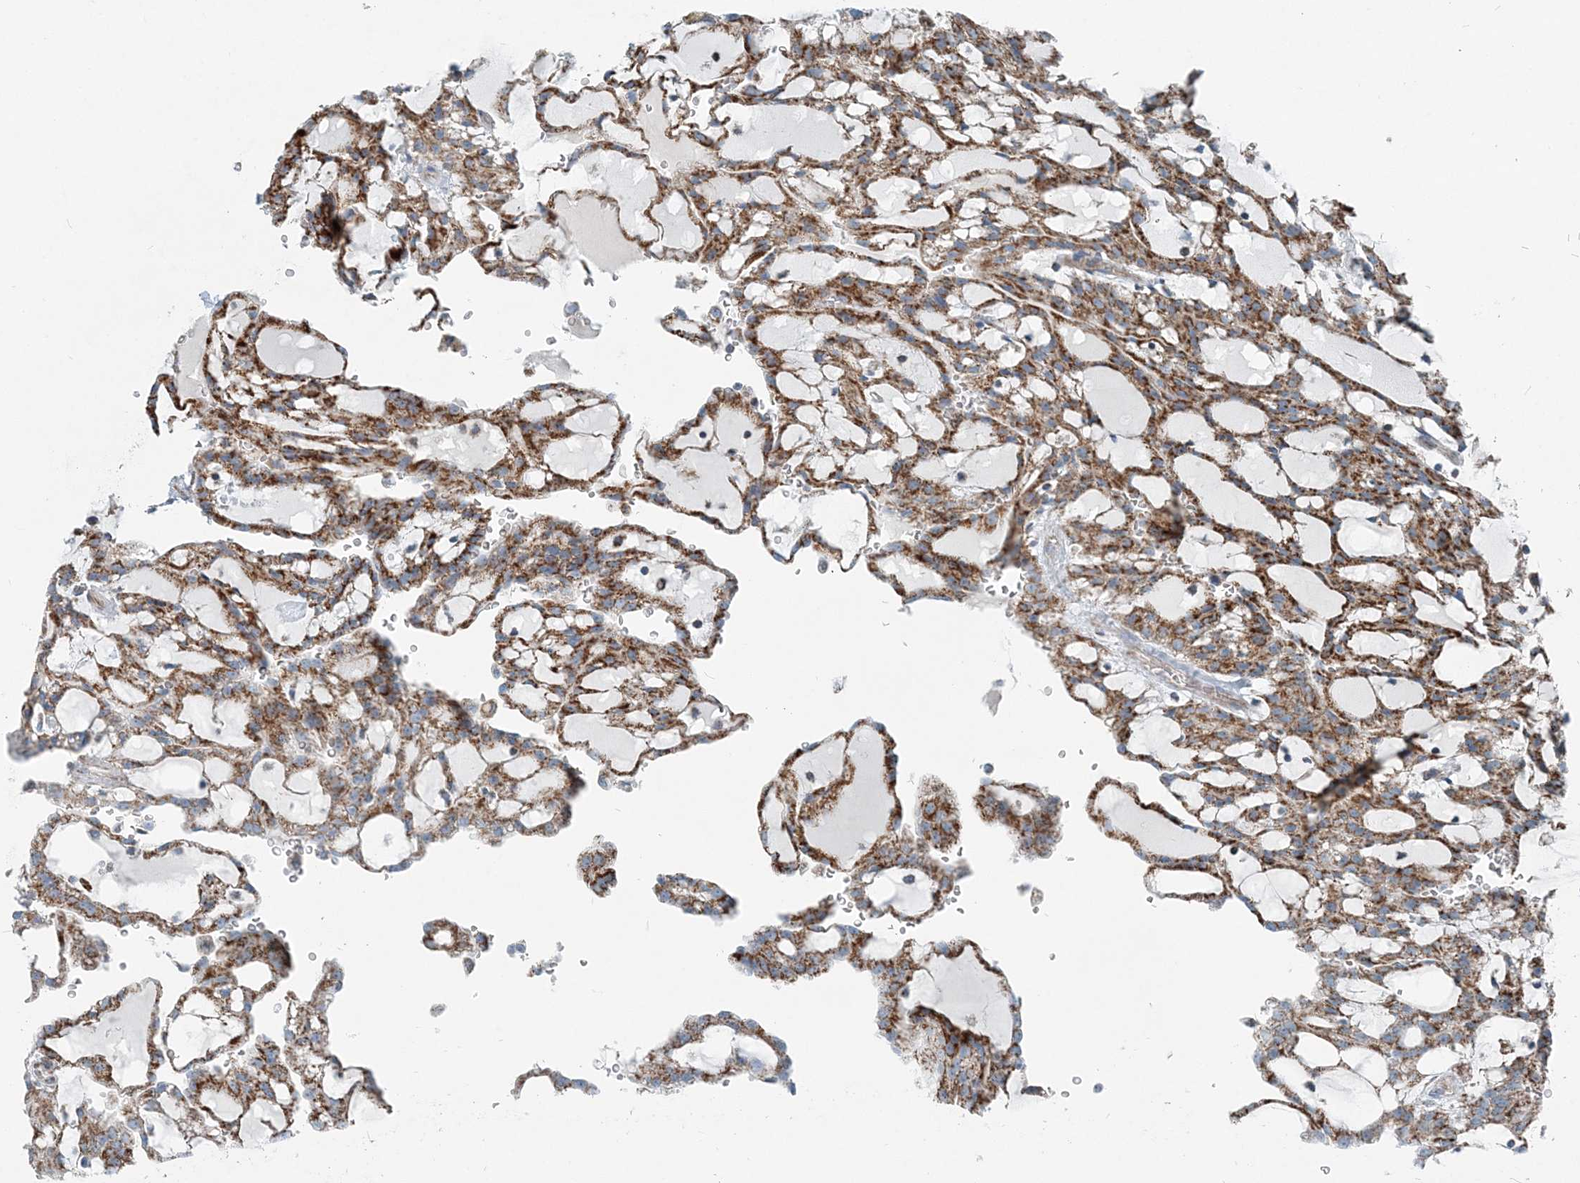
{"staining": {"intensity": "strong", "quantity": ">75%", "location": "cytoplasmic/membranous"}, "tissue": "renal cancer", "cell_type": "Tumor cells", "image_type": "cancer", "snomed": [{"axis": "morphology", "description": "Adenocarcinoma, NOS"}, {"axis": "topography", "description": "Kidney"}], "caption": "This micrograph displays IHC staining of renal cancer, with high strong cytoplasmic/membranous staining in approximately >75% of tumor cells.", "gene": "INTU", "patient": {"sex": "male", "age": 63}}